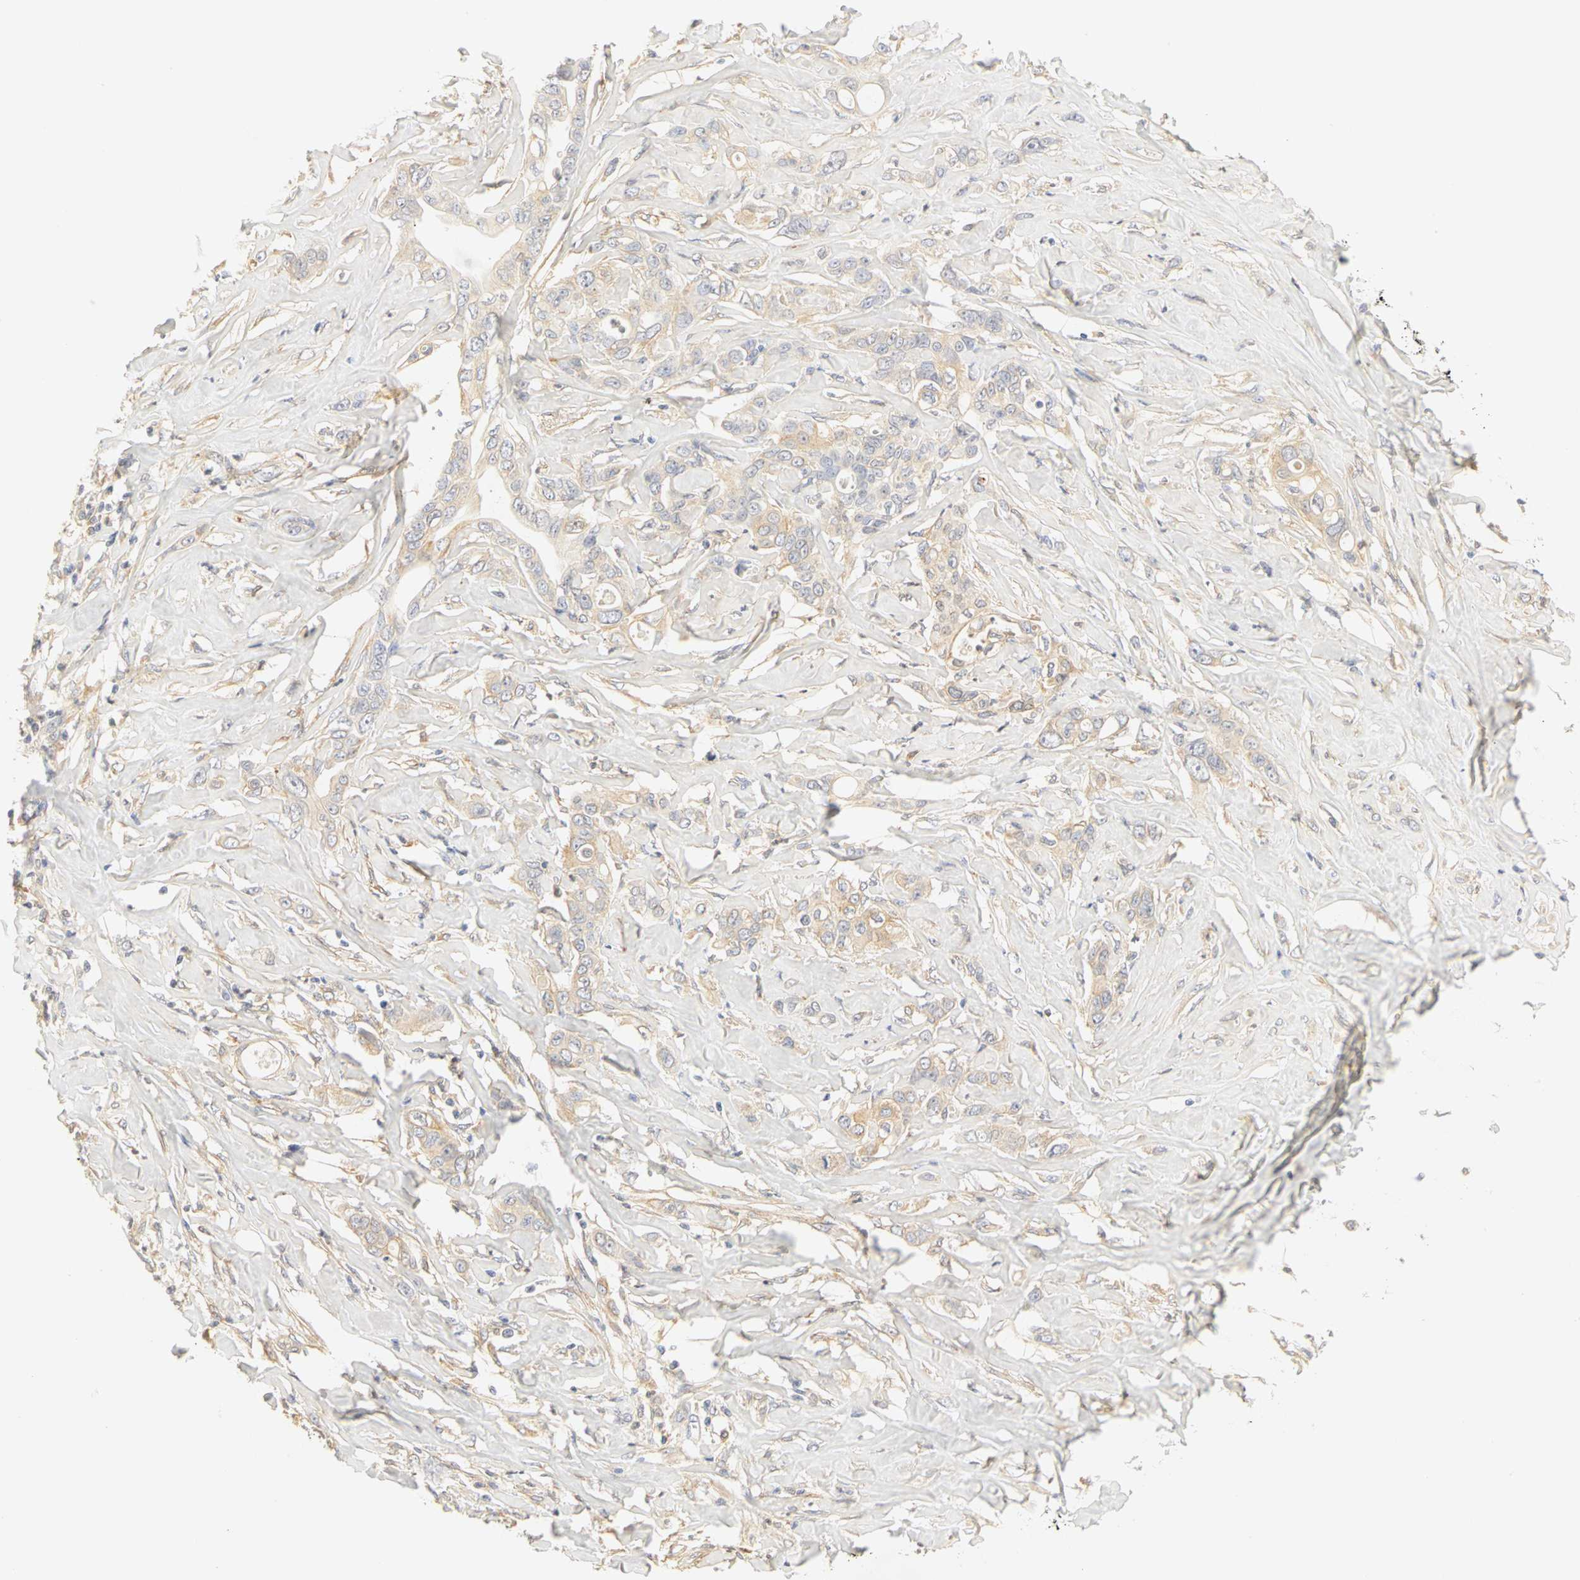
{"staining": {"intensity": "weak", "quantity": ">75%", "location": "cytoplasmic/membranous"}, "tissue": "liver cancer", "cell_type": "Tumor cells", "image_type": "cancer", "snomed": [{"axis": "morphology", "description": "Cholangiocarcinoma"}, {"axis": "topography", "description": "Liver"}], "caption": "An image showing weak cytoplasmic/membranous expression in about >75% of tumor cells in liver cancer, as visualized by brown immunohistochemical staining.", "gene": "GNRH2", "patient": {"sex": "female", "age": 67}}